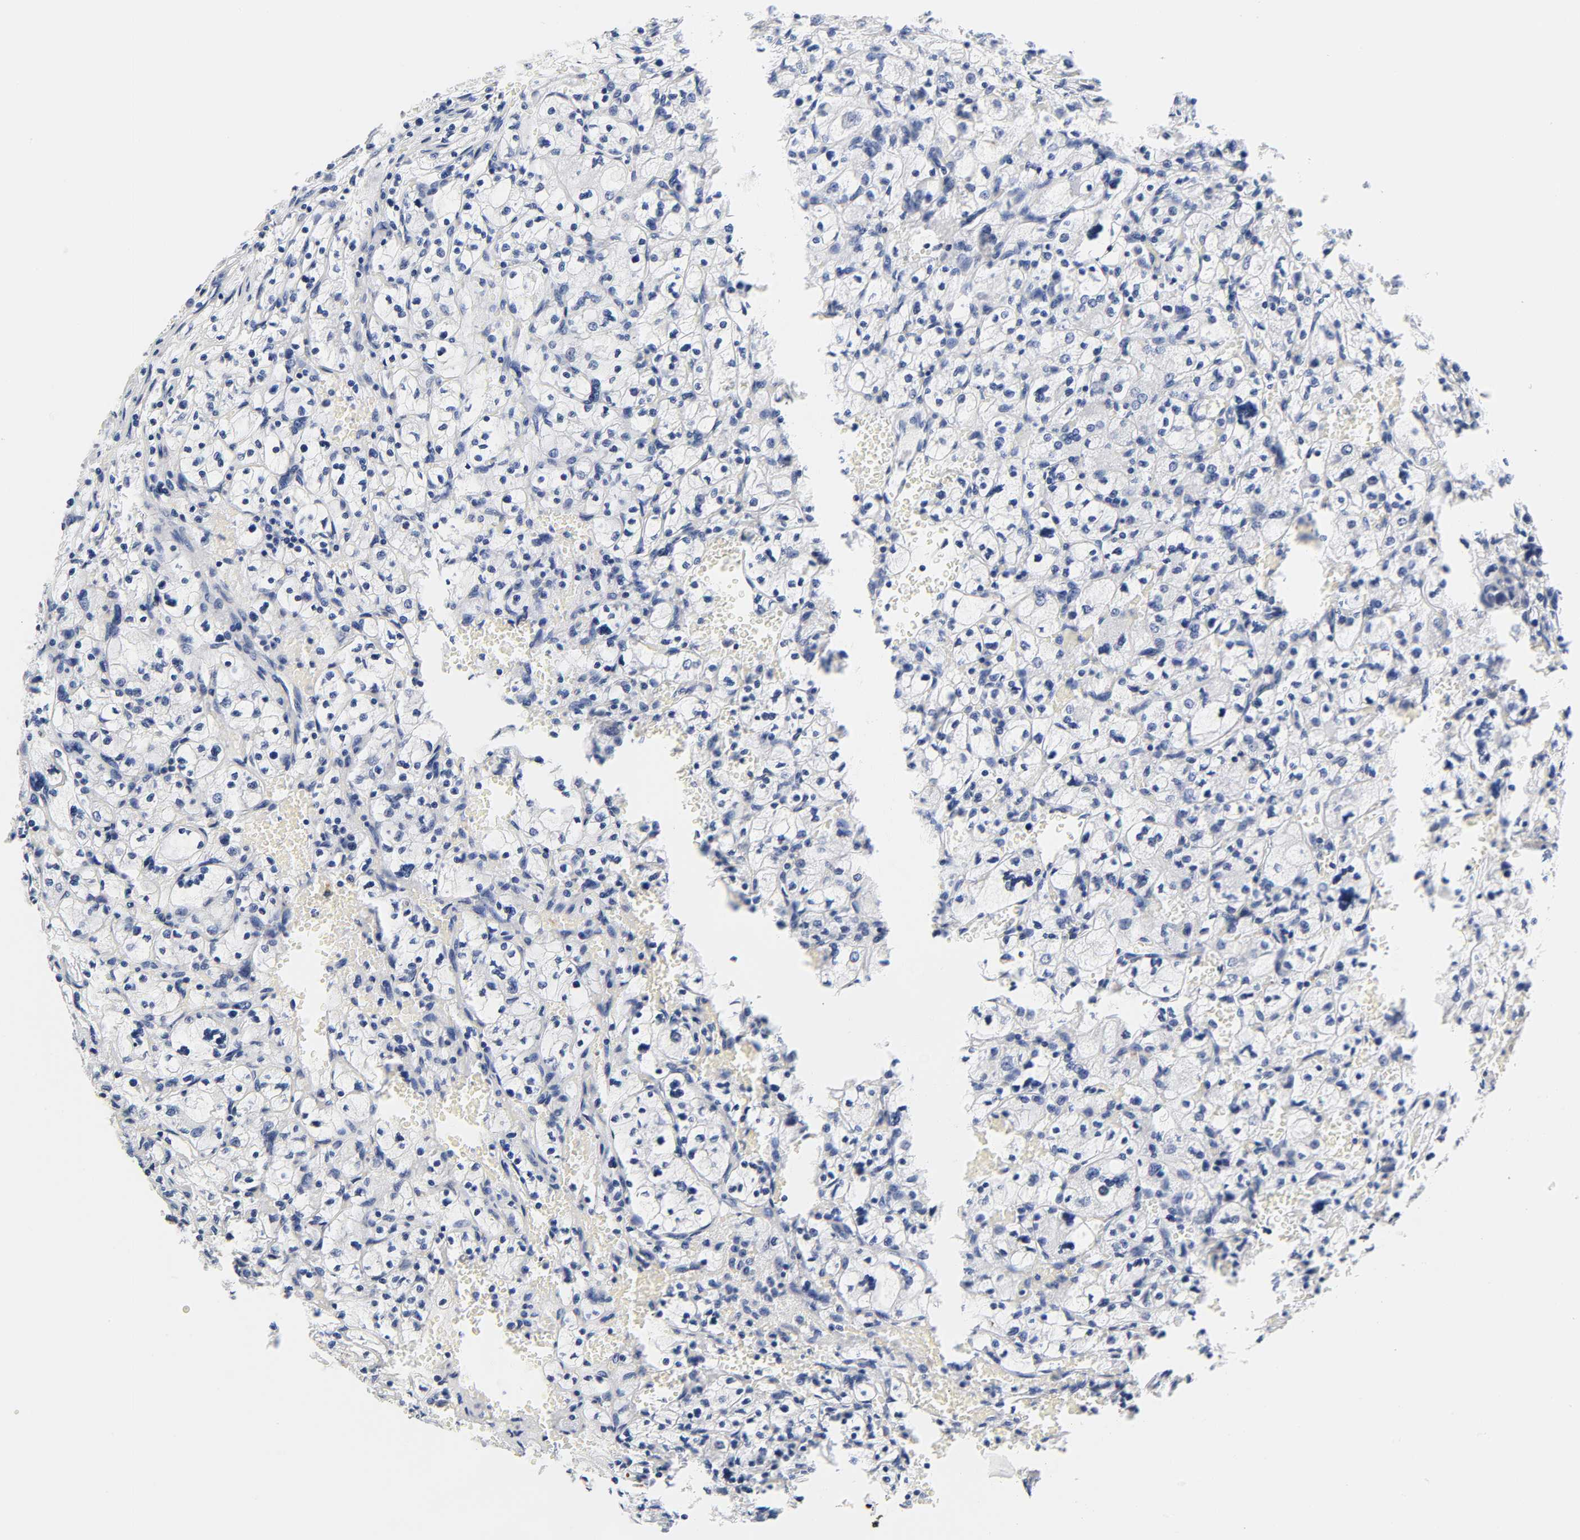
{"staining": {"intensity": "negative", "quantity": "none", "location": "none"}, "tissue": "renal cancer", "cell_type": "Tumor cells", "image_type": "cancer", "snomed": [{"axis": "morphology", "description": "Adenocarcinoma, NOS"}, {"axis": "topography", "description": "Kidney"}], "caption": "IHC image of neoplastic tissue: human renal cancer (adenocarcinoma) stained with DAB (3,3'-diaminobenzidine) displays no significant protein positivity in tumor cells.", "gene": "REL", "patient": {"sex": "female", "age": 83}}